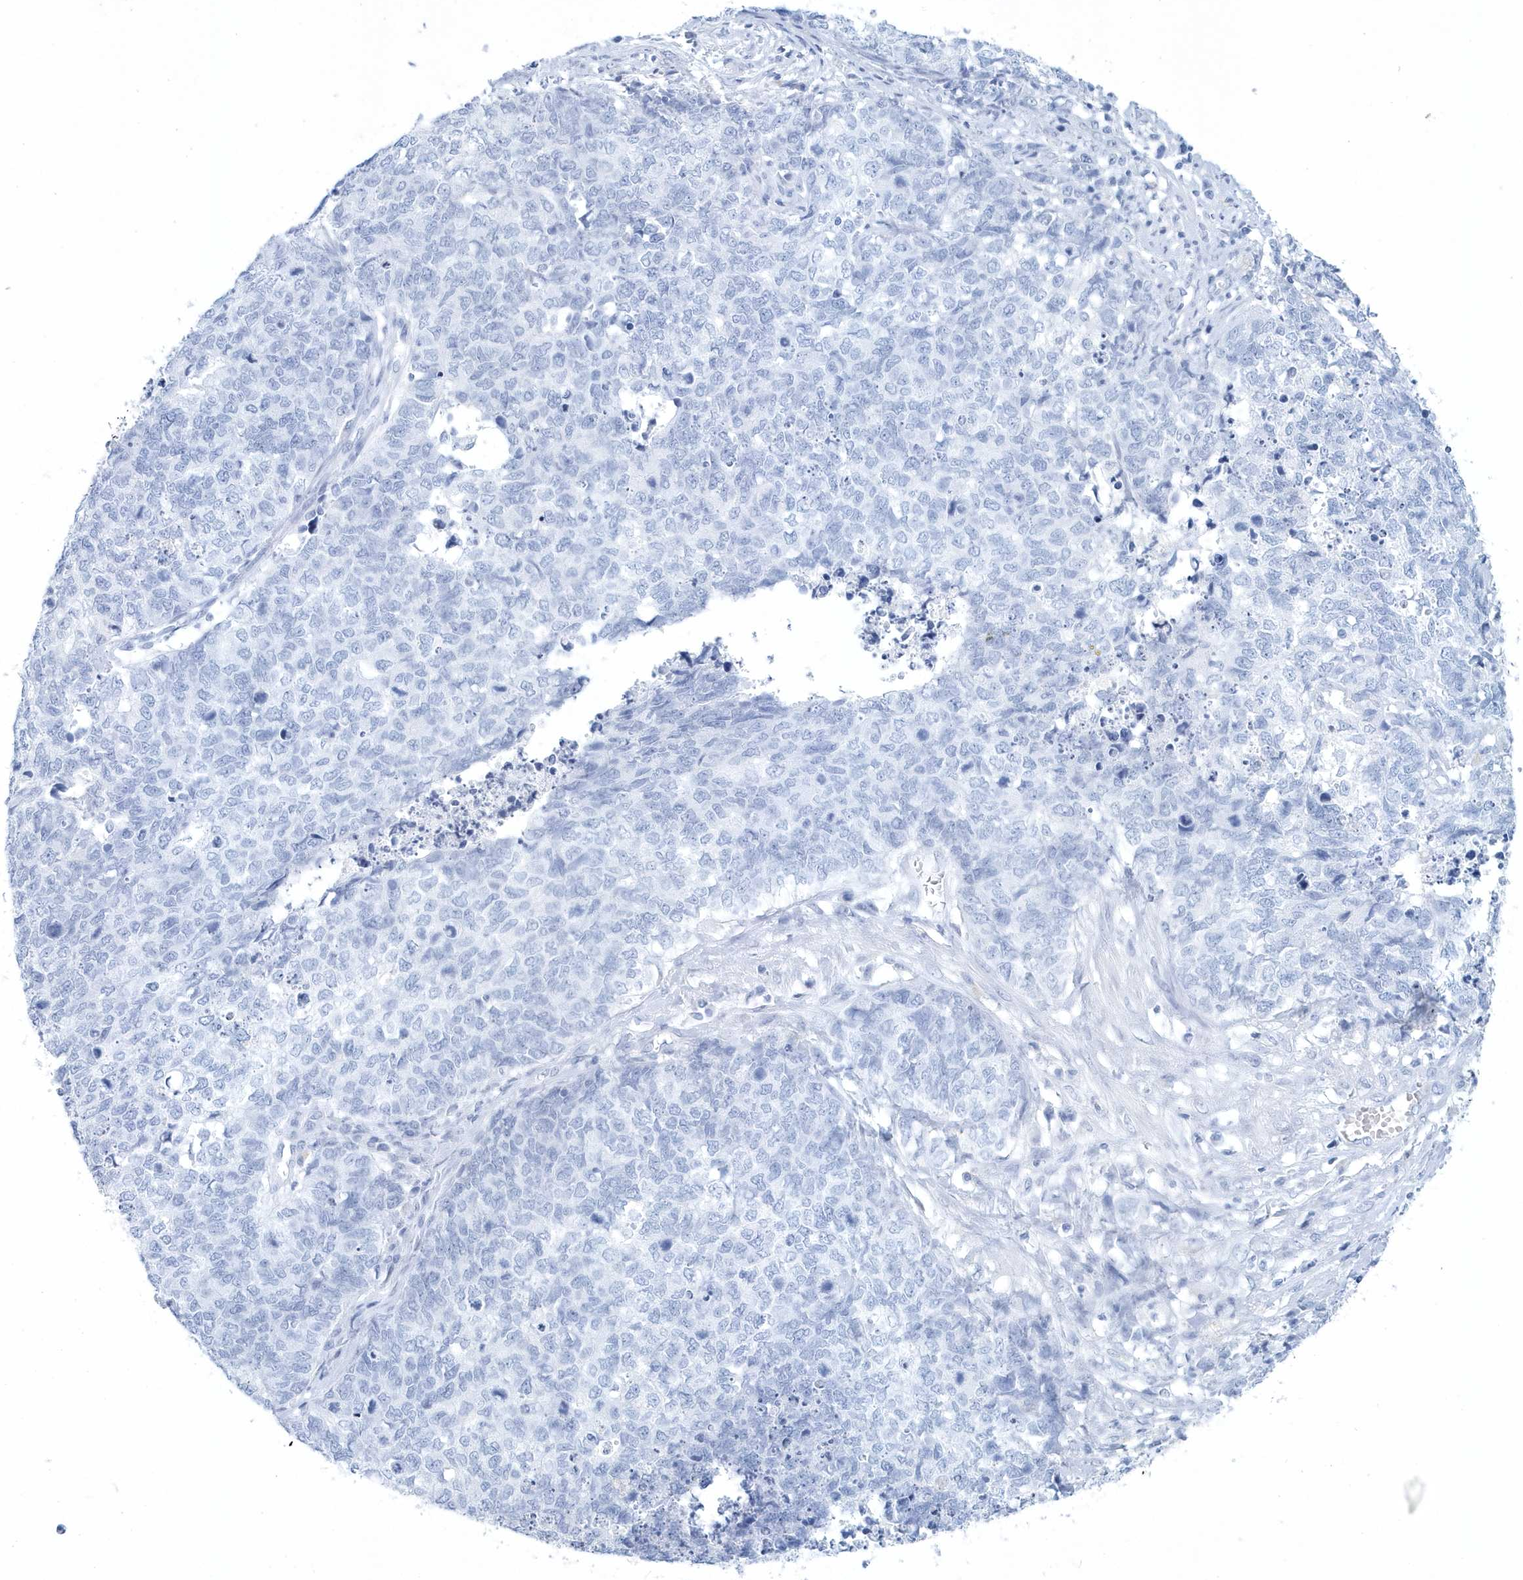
{"staining": {"intensity": "negative", "quantity": "none", "location": "none"}, "tissue": "cervical cancer", "cell_type": "Tumor cells", "image_type": "cancer", "snomed": [{"axis": "morphology", "description": "Squamous cell carcinoma, NOS"}, {"axis": "topography", "description": "Cervix"}], "caption": "Histopathology image shows no significant protein expression in tumor cells of squamous cell carcinoma (cervical).", "gene": "PTPRO", "patient": {"sex": "female", "age": 63}}